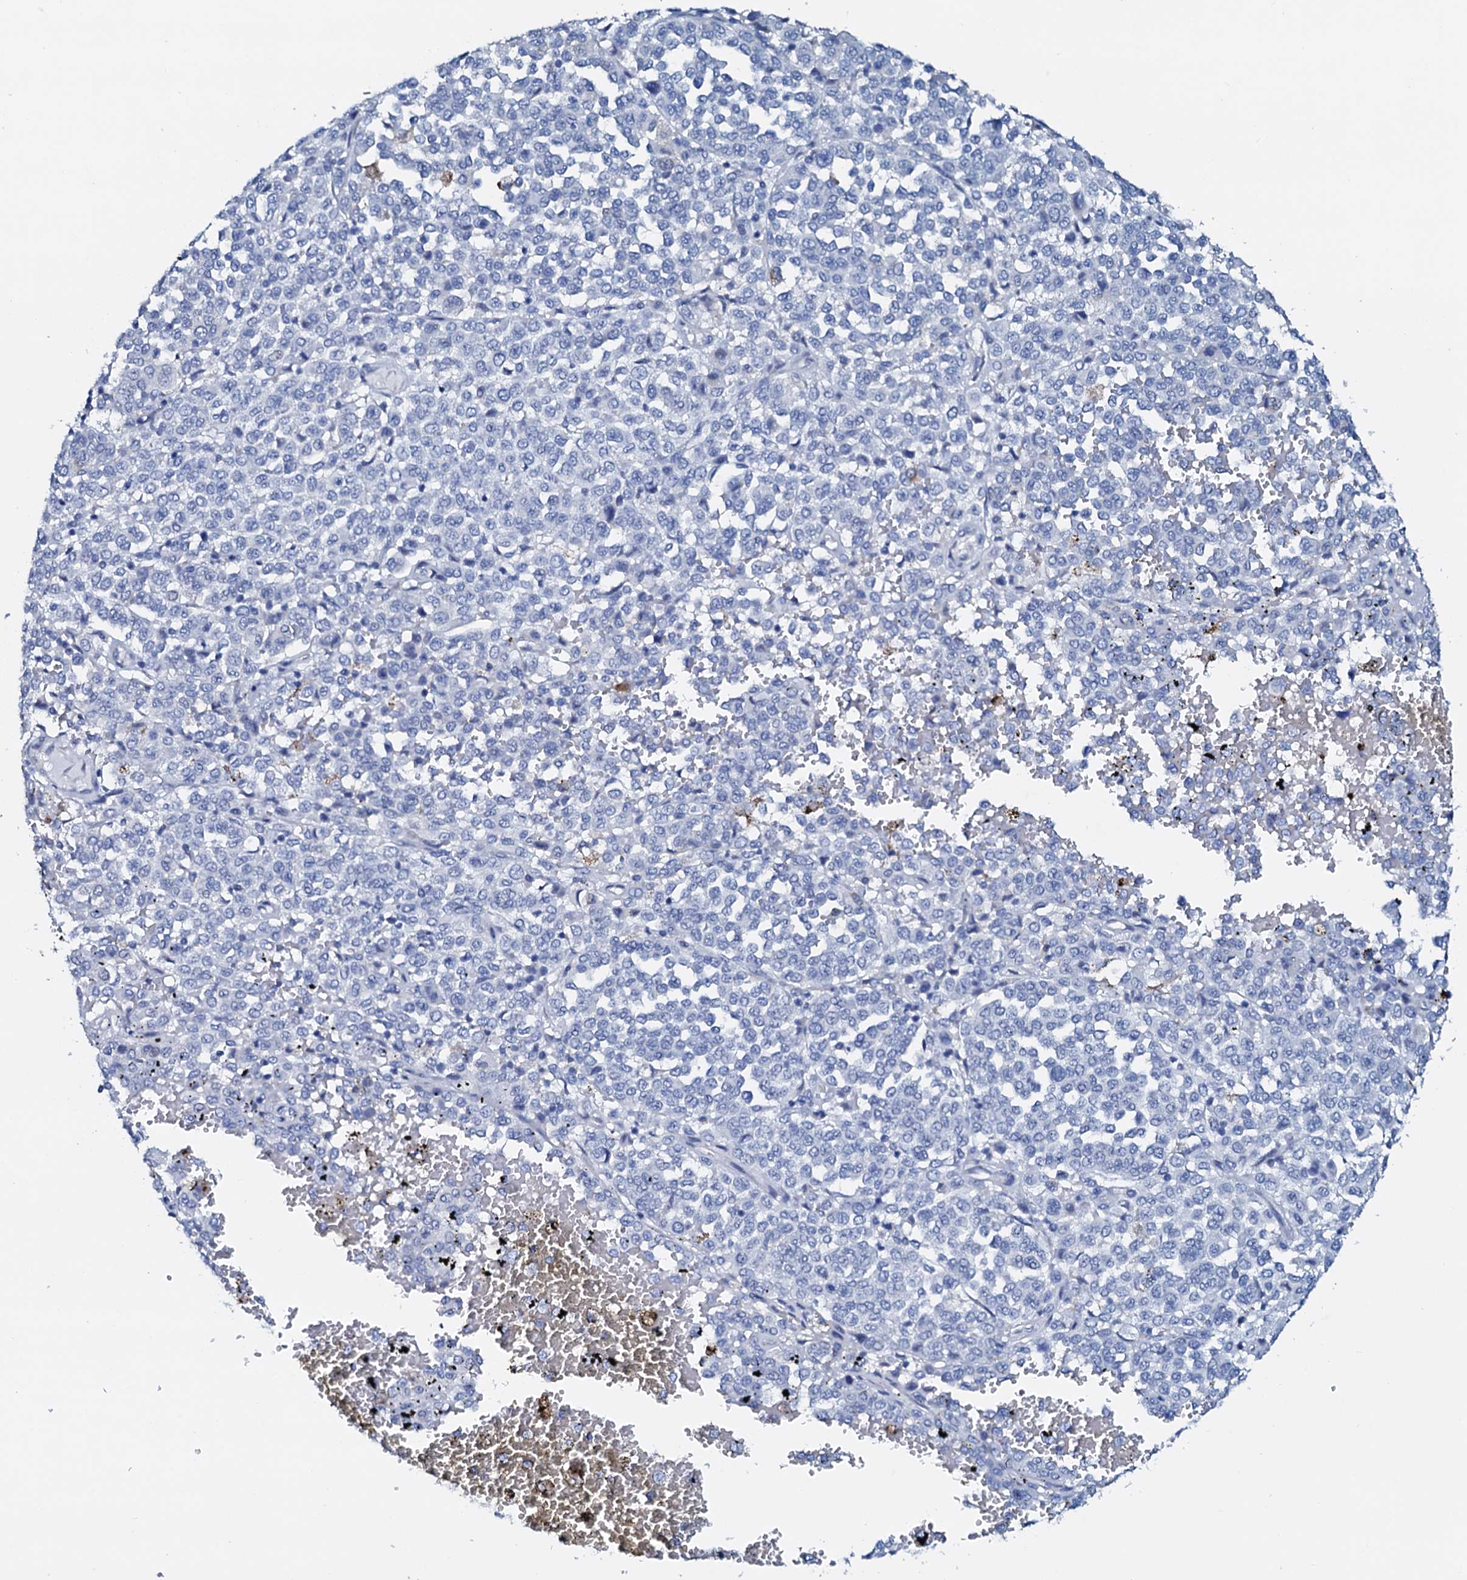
{"staining": {"intensity": "negative", "quantity": "none", "location": "none"}, "tissue": "melanoma", "cell_type": "Tumor cells", "image_type": "cancer", "snomed": [{"axis": "morphology", "description": "Malignant melanoma, Metastatic site"}, {"axis": "topography", "description": "Pancreas"}], "caption": "IHC image of malignant melanoma (metastatic site) stained for a protein (brown), which displays no positivity in tumor cells. (DAB (3,3'-diaminobenzidine) immunohistochemistry, high magnification).", "gene": "AMER2", "patient": {"sex": "female", "age": 30}}